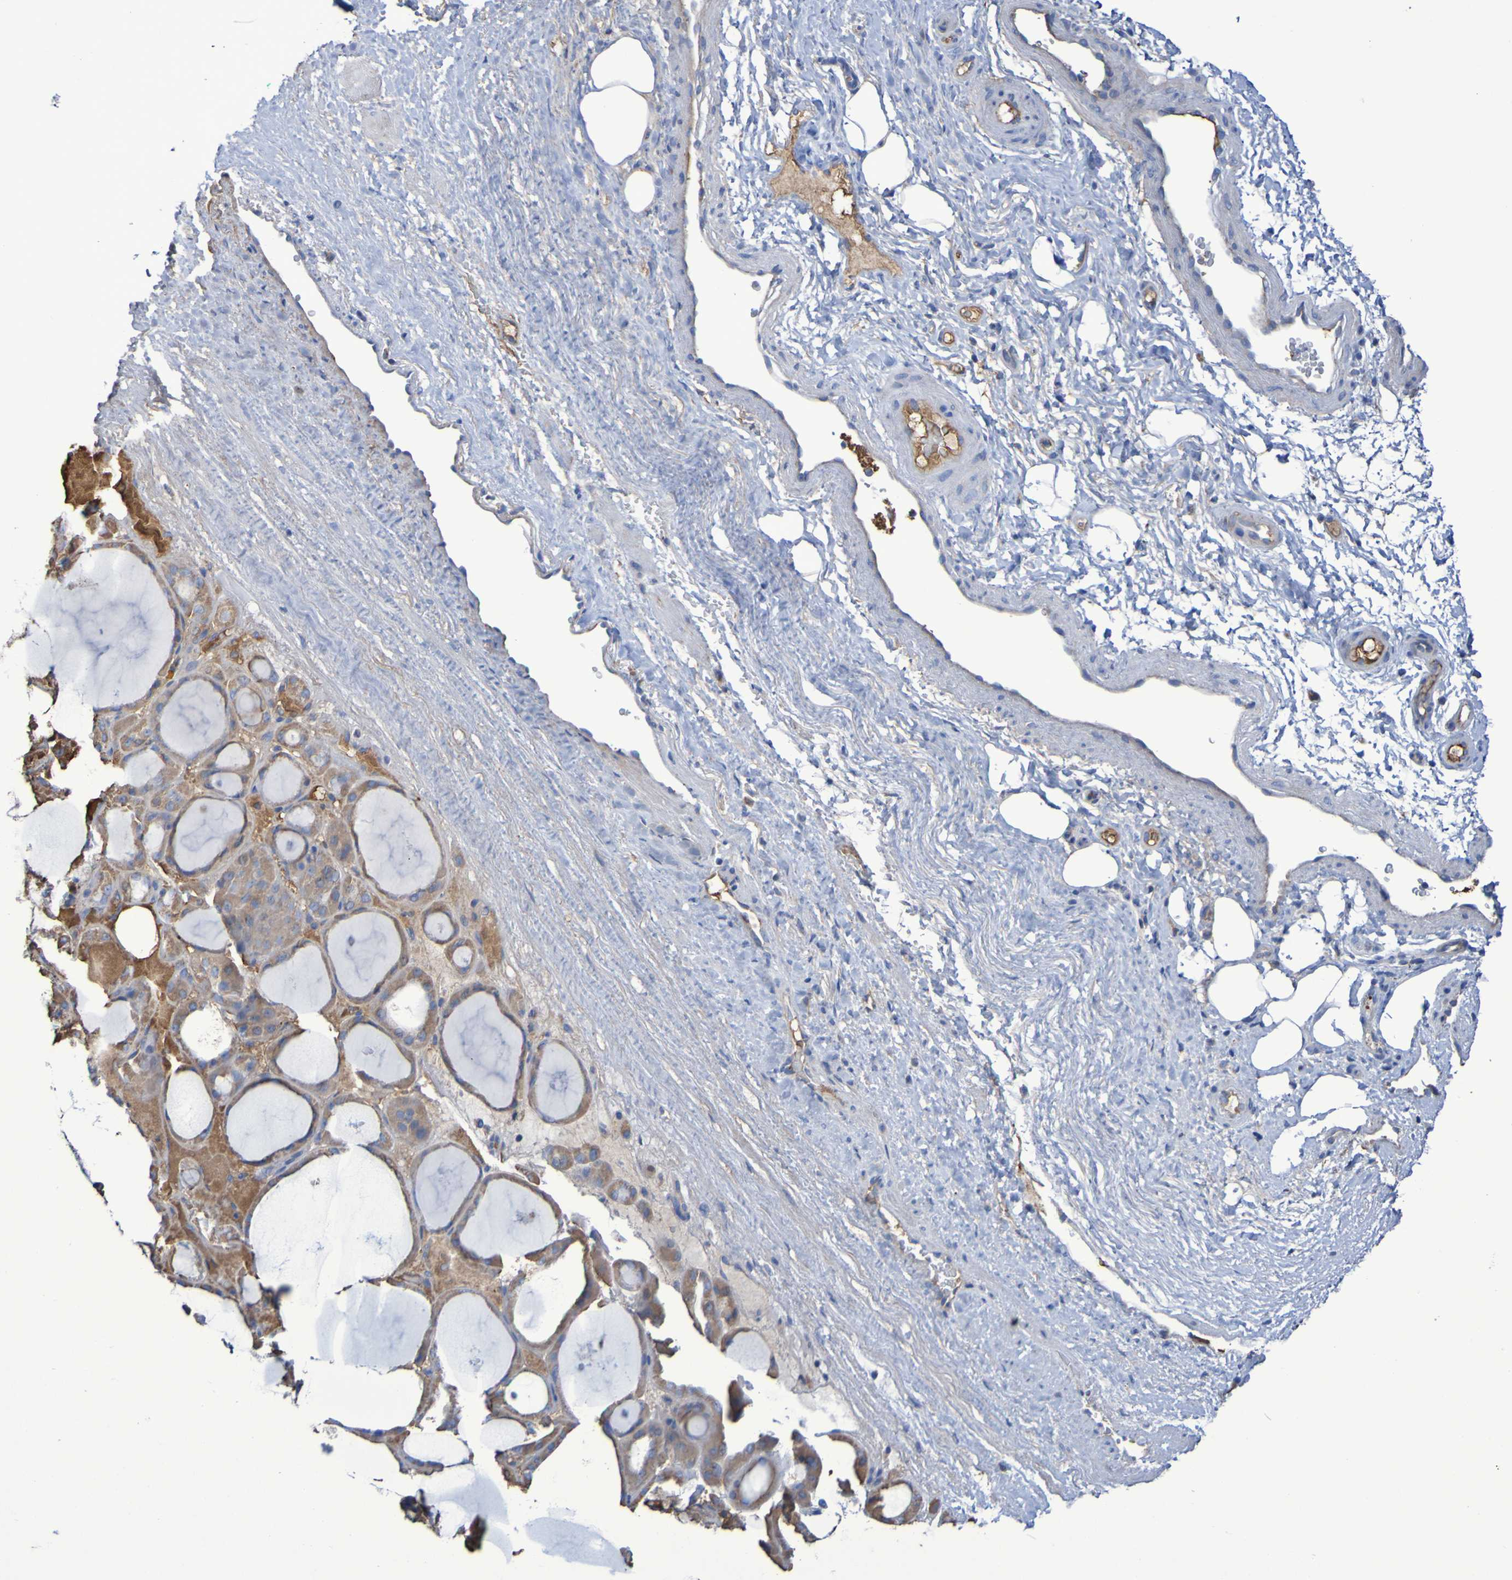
{"staining": {"intensity": "weak", "quantity": ">75%", "location": "cytoplasmic/membranous"}, "tissue": "thyroid gland", "cell_type": "Glandular cells", "image_type": "normal", "snomed": [{"axis": "morphology", "description": "Normal tissue, NOS"}, {"axis": "morphology", "description": "Carcinoma, NOS"}, {"axis": "topography", "description": "Thyroid gland"}], "caption": "The photomicrograph reveals a brown stain indicating the presence of a protein in the cytoplasmic/membranous of glandular cells in thyroid gland.", "gene": "CNTN2", "patient": {"sex": "female", "age": 86}}